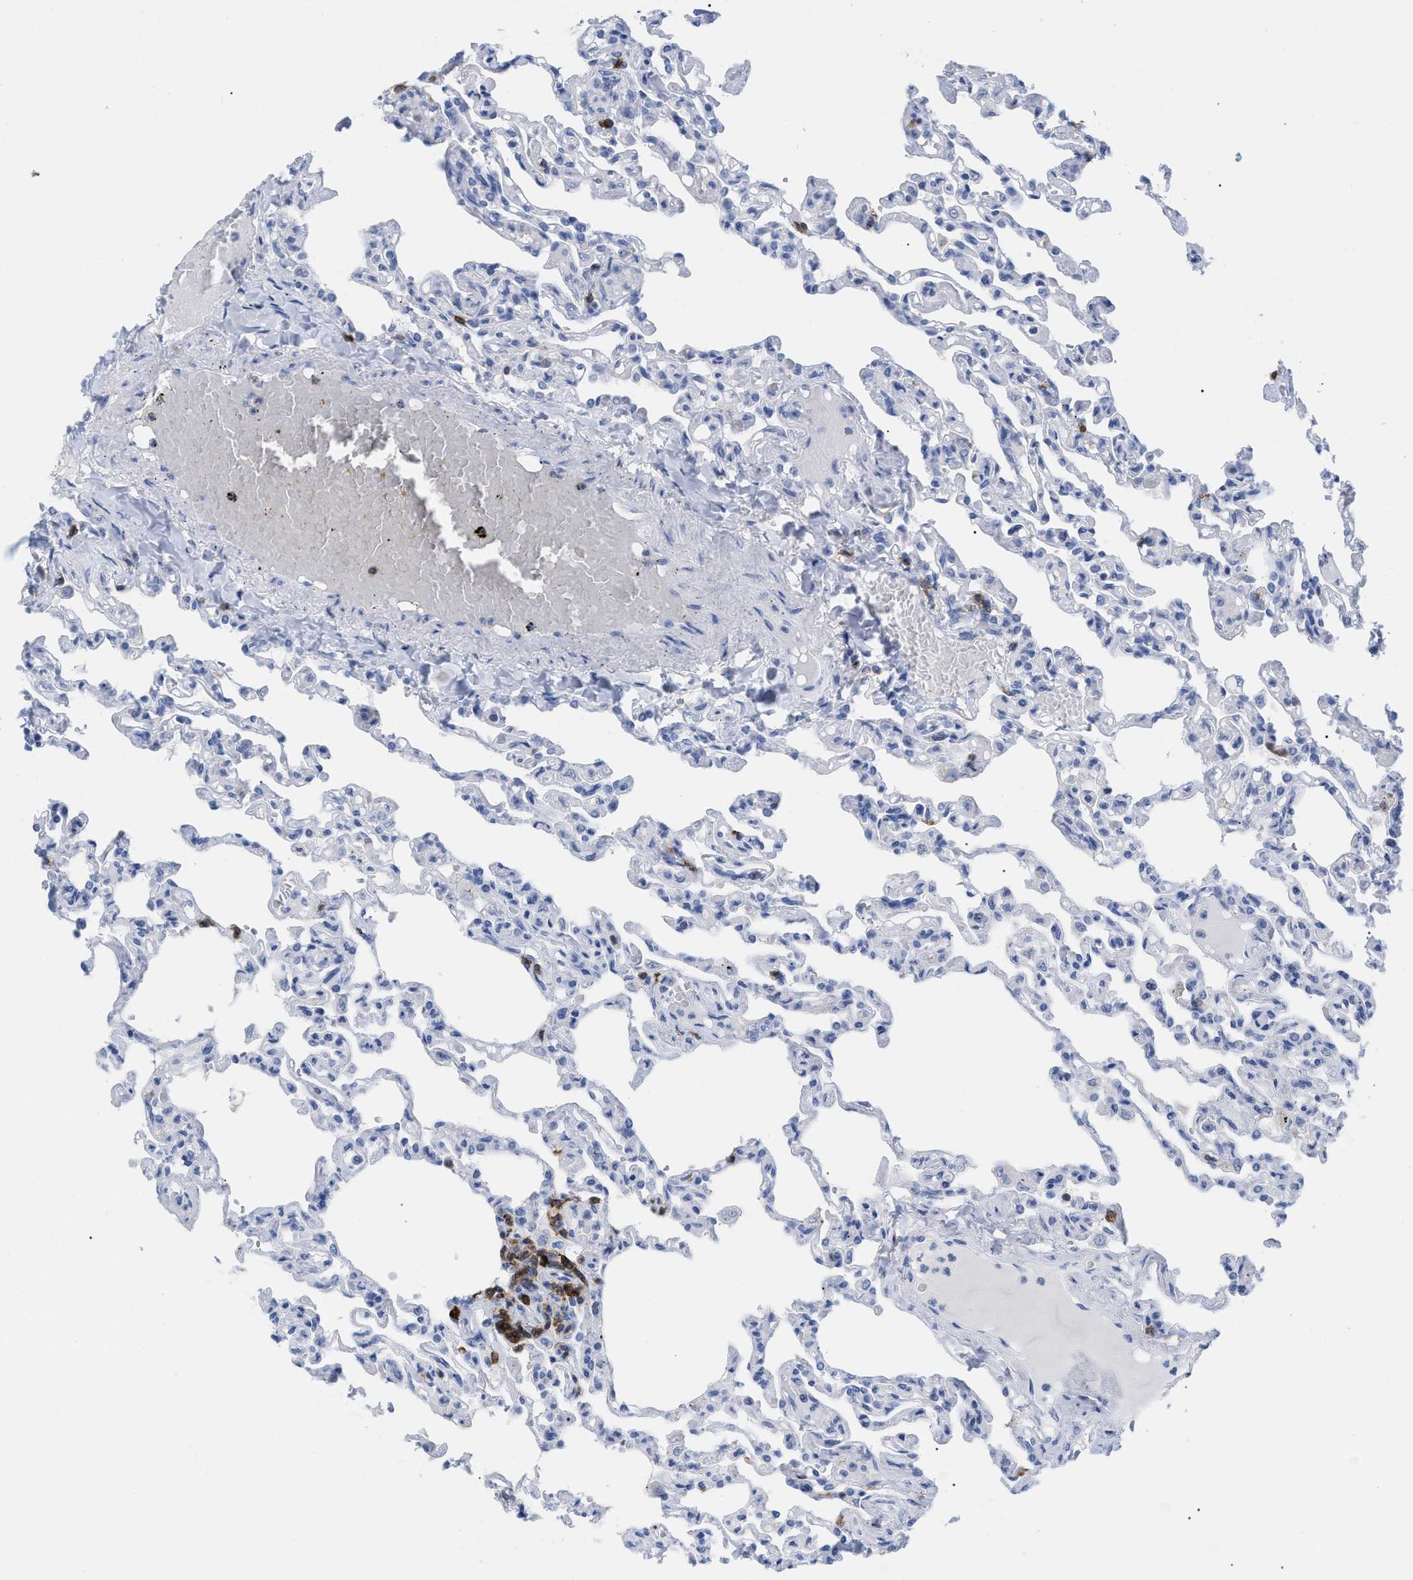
{"staining": {"intensity": "negative", "quantity": "none", "location": "none"}, "tissue": "lung", "cell_type": "Alveolar cells", "image_type": "normal", "snomed": [{"axis": "morphology", "description": "Normal tissue, NOS"}, {"axis": "topography", "description": "Lung"}], "caption": "Micrograph shows no protein positivity in alveolar cells of normal lung. (Brightfield microscopy of DAB IHC at high magnification).", "gene": "CD5", "patient": {"sex": "male", "age": 21}}